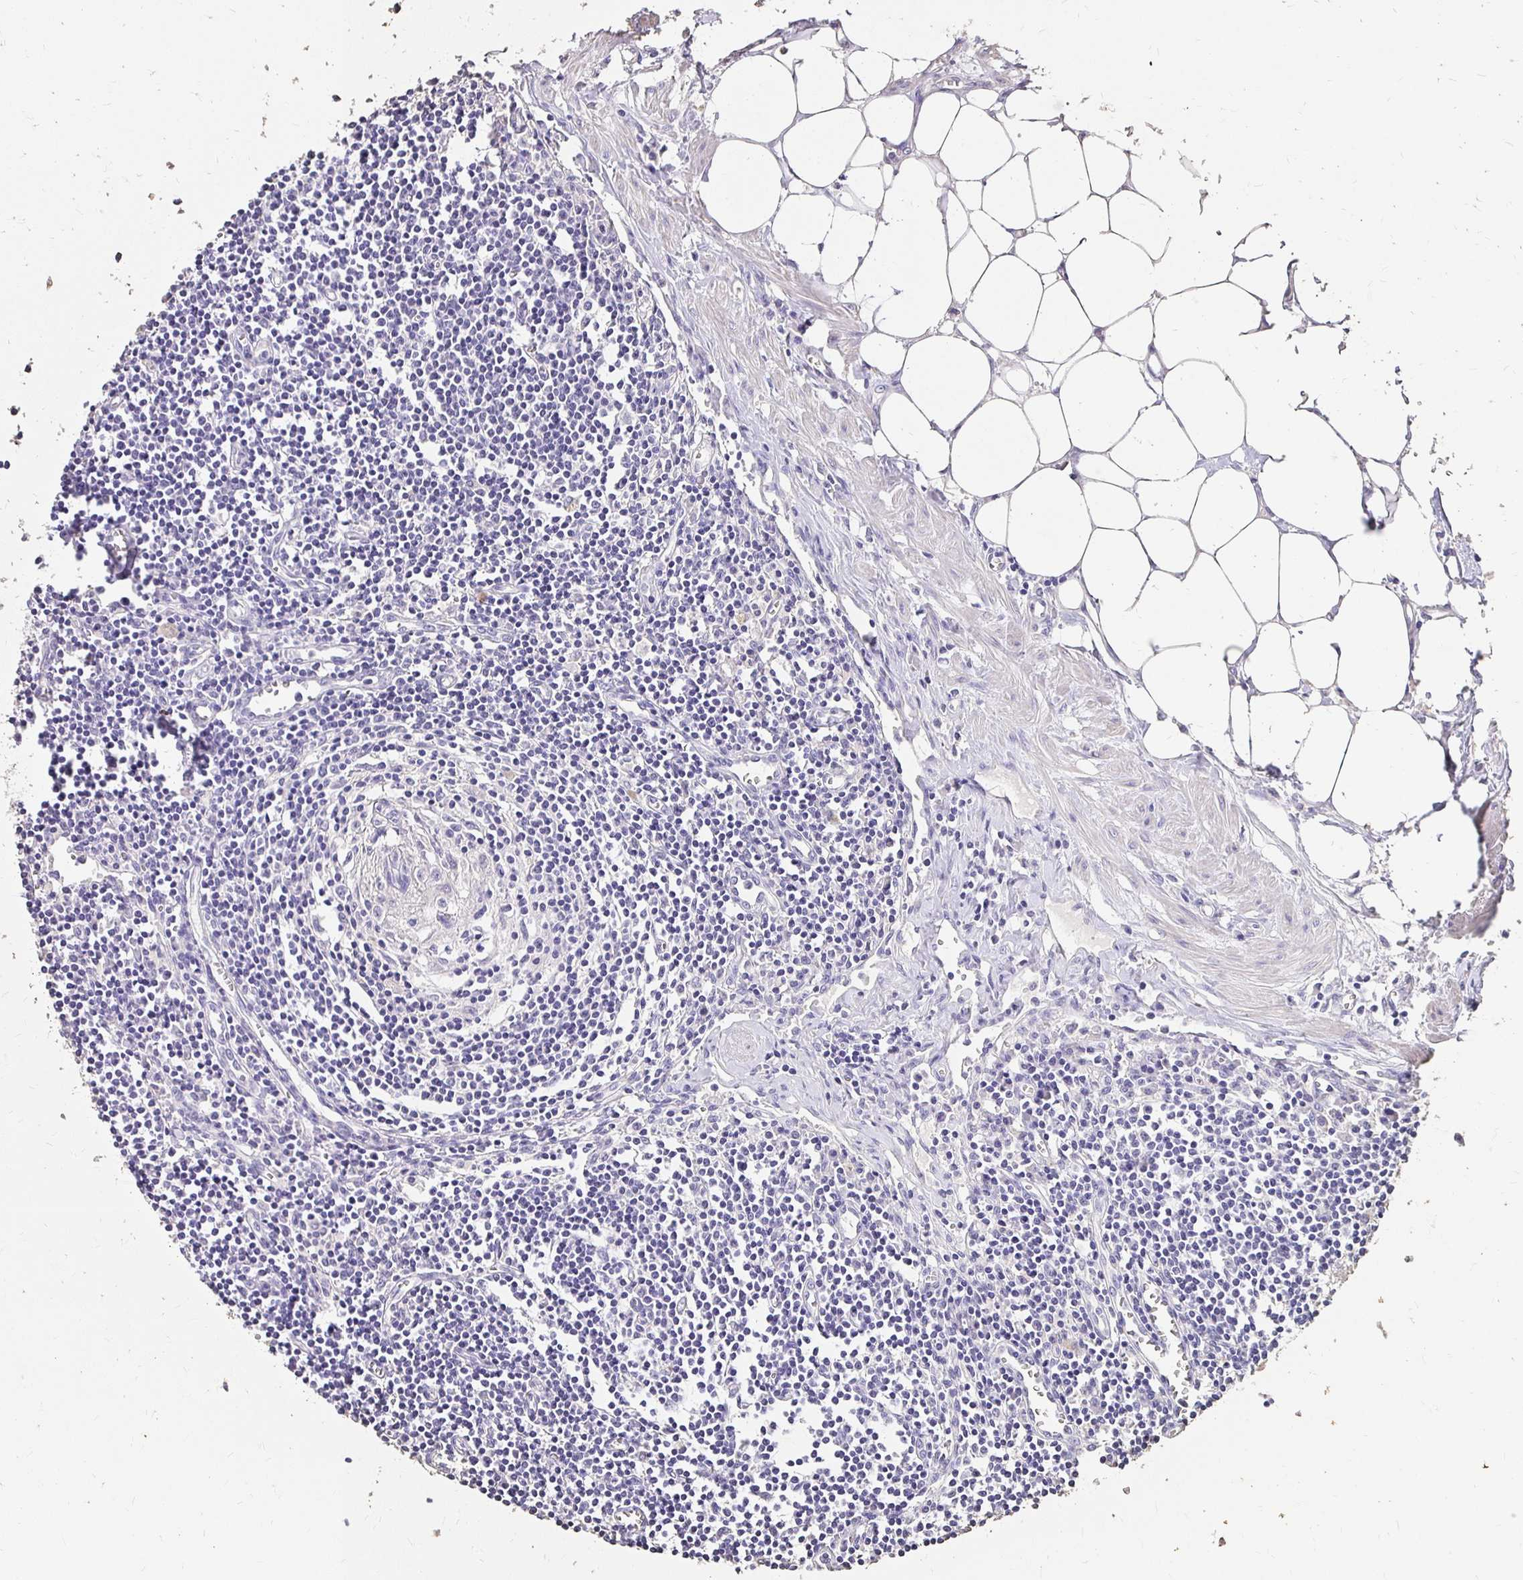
{"staining": {"intensity": "negative", "quantity": "none", "location": "none"}, "tissue": "lymph node", "cell_type": "Germinal center cells", "image_type": "normal", "snomed": [{"axis": "morphology", "description": "Normal tissue, NOS"}, {"axis": "topography", "description": "Lymph node"}], "caption": "Immunohistochemistry of normal lymph node shows no expression in germinal center cells. Nuclei are stained in blue.", "gene": "UGT1A6", "patient": {"sex": "male", "age": 66}}